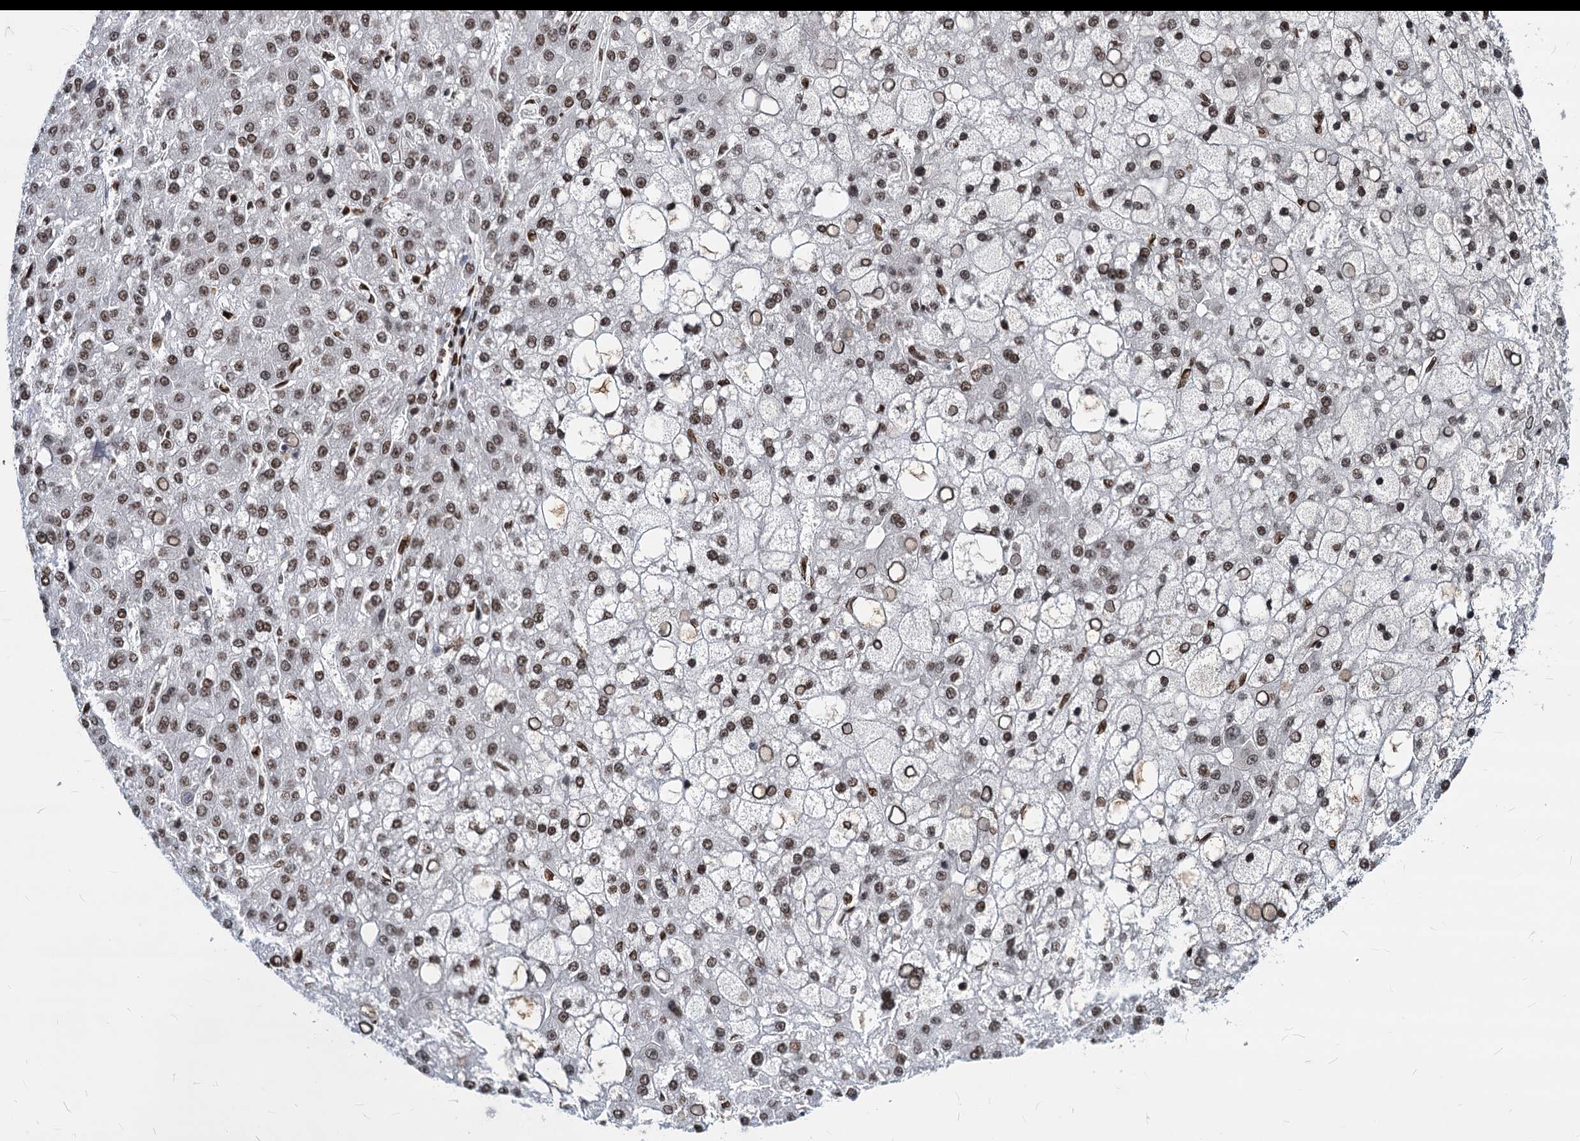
{"staining": {"intensity": "moderate", "quantity": ">75%", "location": "nuclear"}, "tissue": "liver cancer", "cell_type": "Tumor cells", "image_type": "cancer", "snomed": [{"axis": "morphology", "description": "Carcinoma, Hepatocellular, NOS"}, {"axis": "topography", "description": "Liver"}], "caption": "DAB immunohistochemical staining of liver cancer (hepatocellular carcinoma) demonstrates moderate nuclear protein staining in approximately >75% of tumor cells.", "gene": "MECP2", "patient": {"sex": "male", "age": 67}}